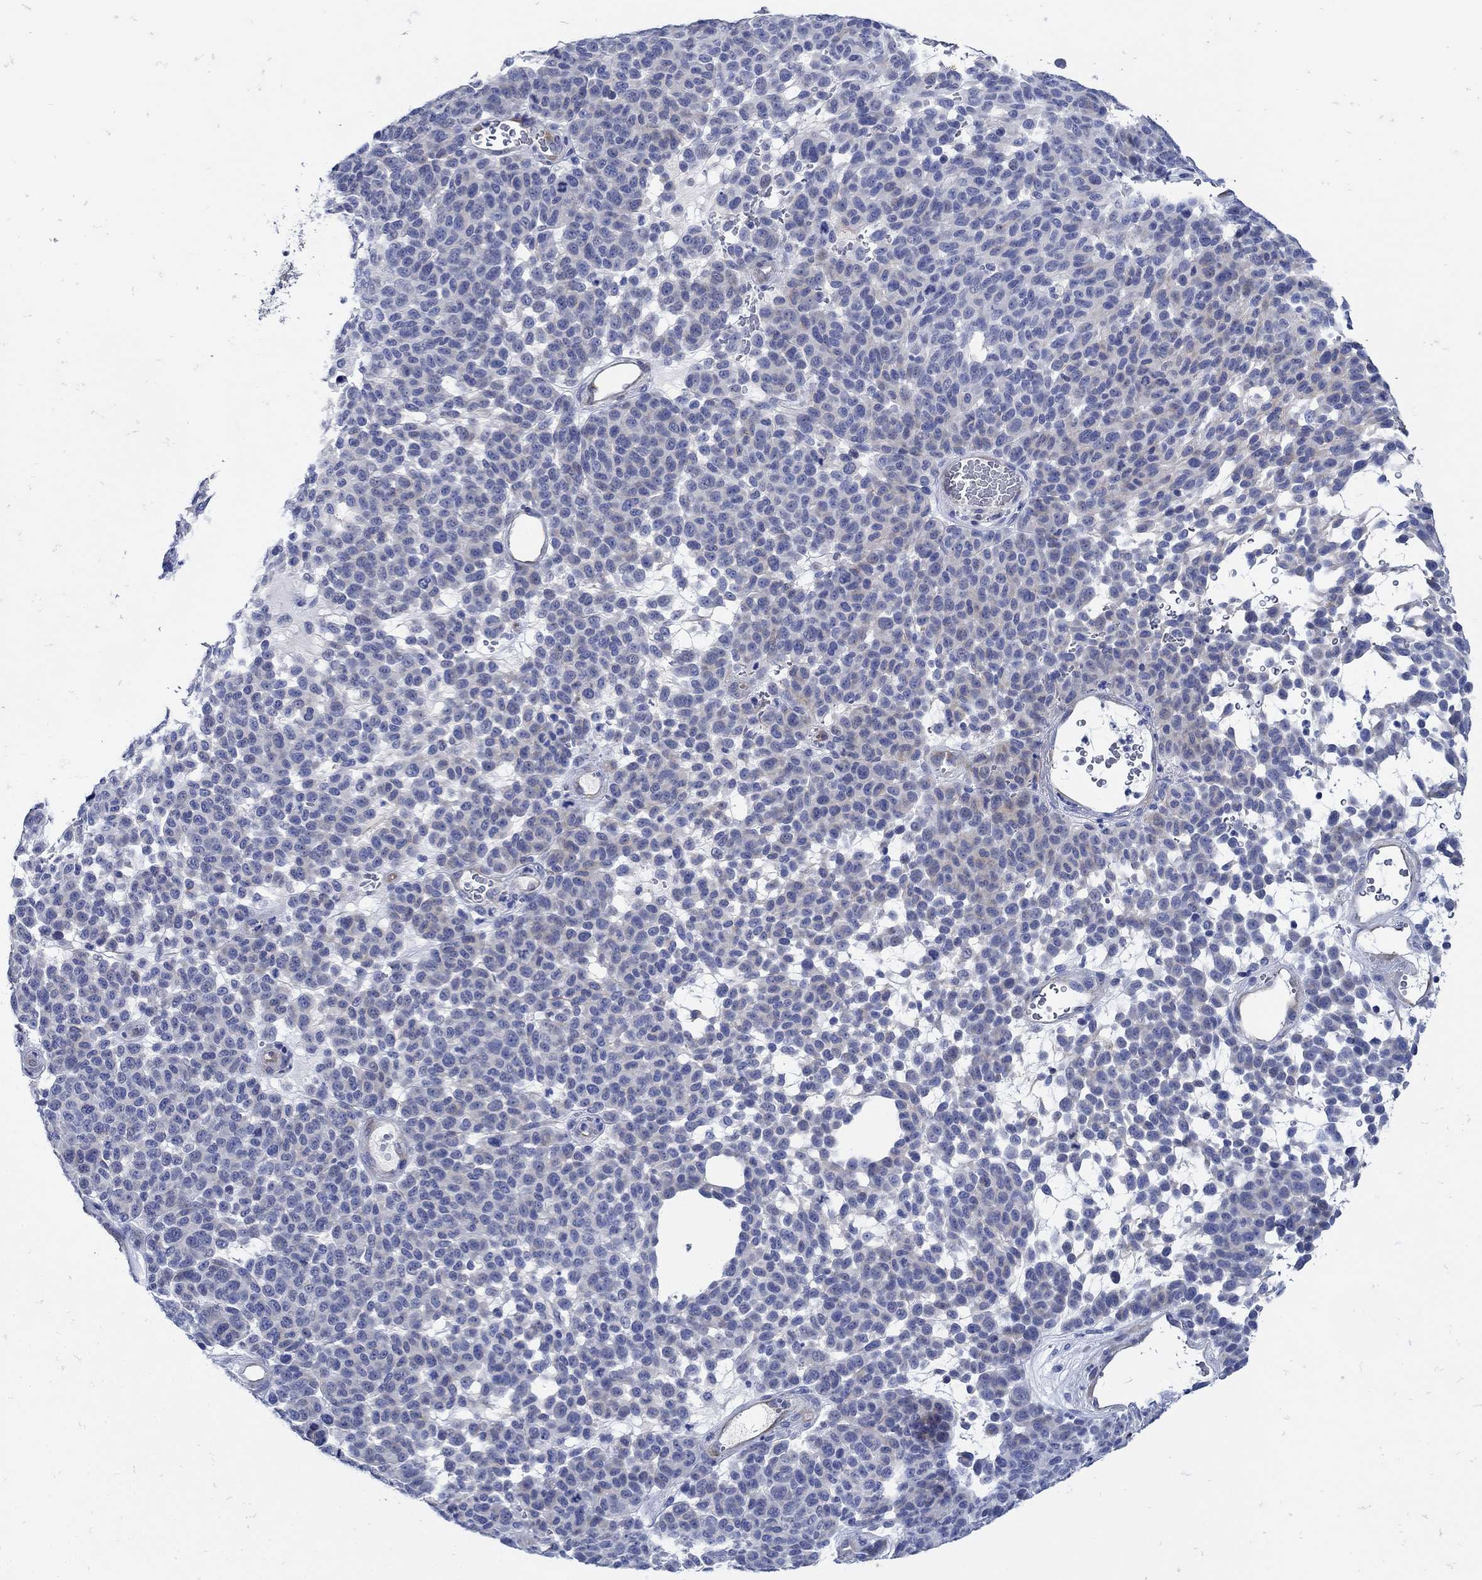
{"staining": {"intensity": "negative", "quantity": "none", "location": "none"}, "tissue": "melanoma", "cell_type": "Tumor cells", "image_type": "cancer", "snomed": [{"axis": "morphology", "description": "Malignant melanoma, NOS"}, {"axis": "topography", "description": "Skin"}], "caption": "Image shows no significant protein staining in tumor cells of melanoma.", "gene": "NOS1", "patient": {"sex": "male", "age": 59}}